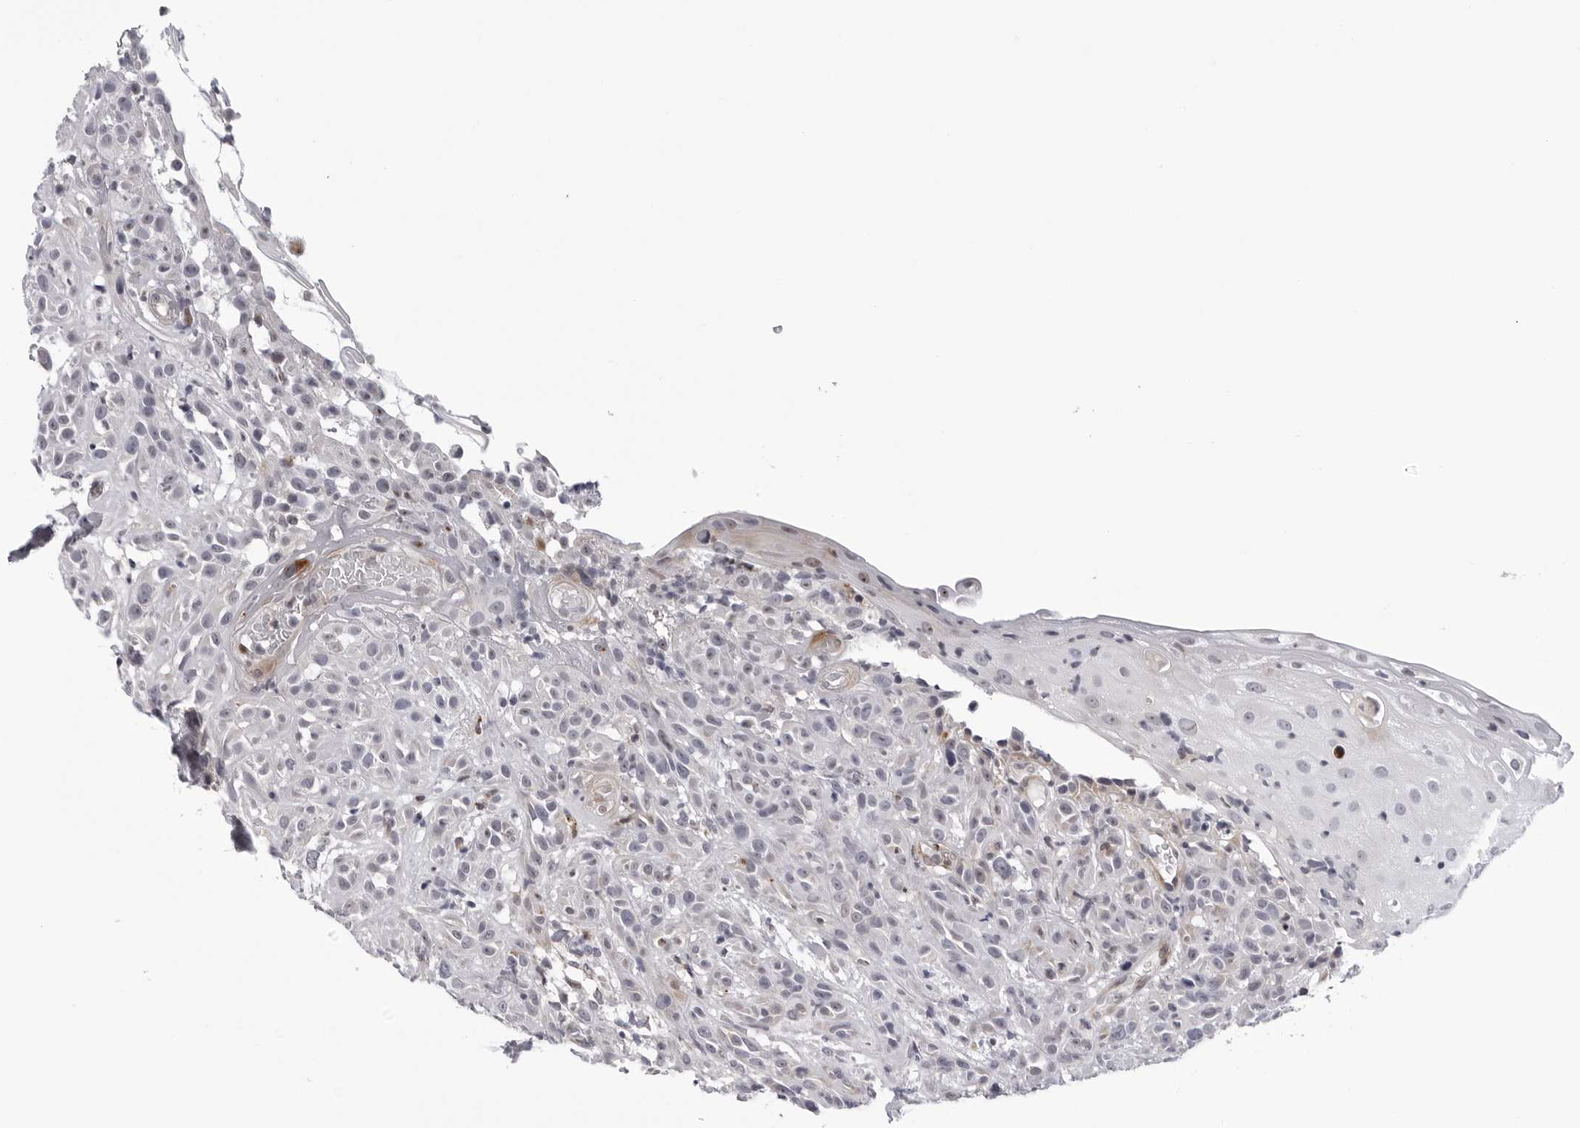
{"staining": {"intensity": "weak", "quantity": "25%-75%", "location": "cytoplasmic/membranous"}, "tissue": "head and neck cancer", "cell_type": "Tumor cells", "image_type": "cancer", "snomed": [{"axis": "morphology", "description": "Normal tissue, NOS"}, {"axis": "morphology", "description": "Squamous cell carcinoma, NOS"}, {"axis": "topography", "description": "Cartilage tissue"}, {"axis": "topography", "description": "Head-Neck"}], "caption": "Head and neck cancer tissue shows weak cytoplasmic/membranous positivity in about 25%-75% of tumor cells", "gene": "CDK20", "patient": {"sex": "male", "age": 62}}